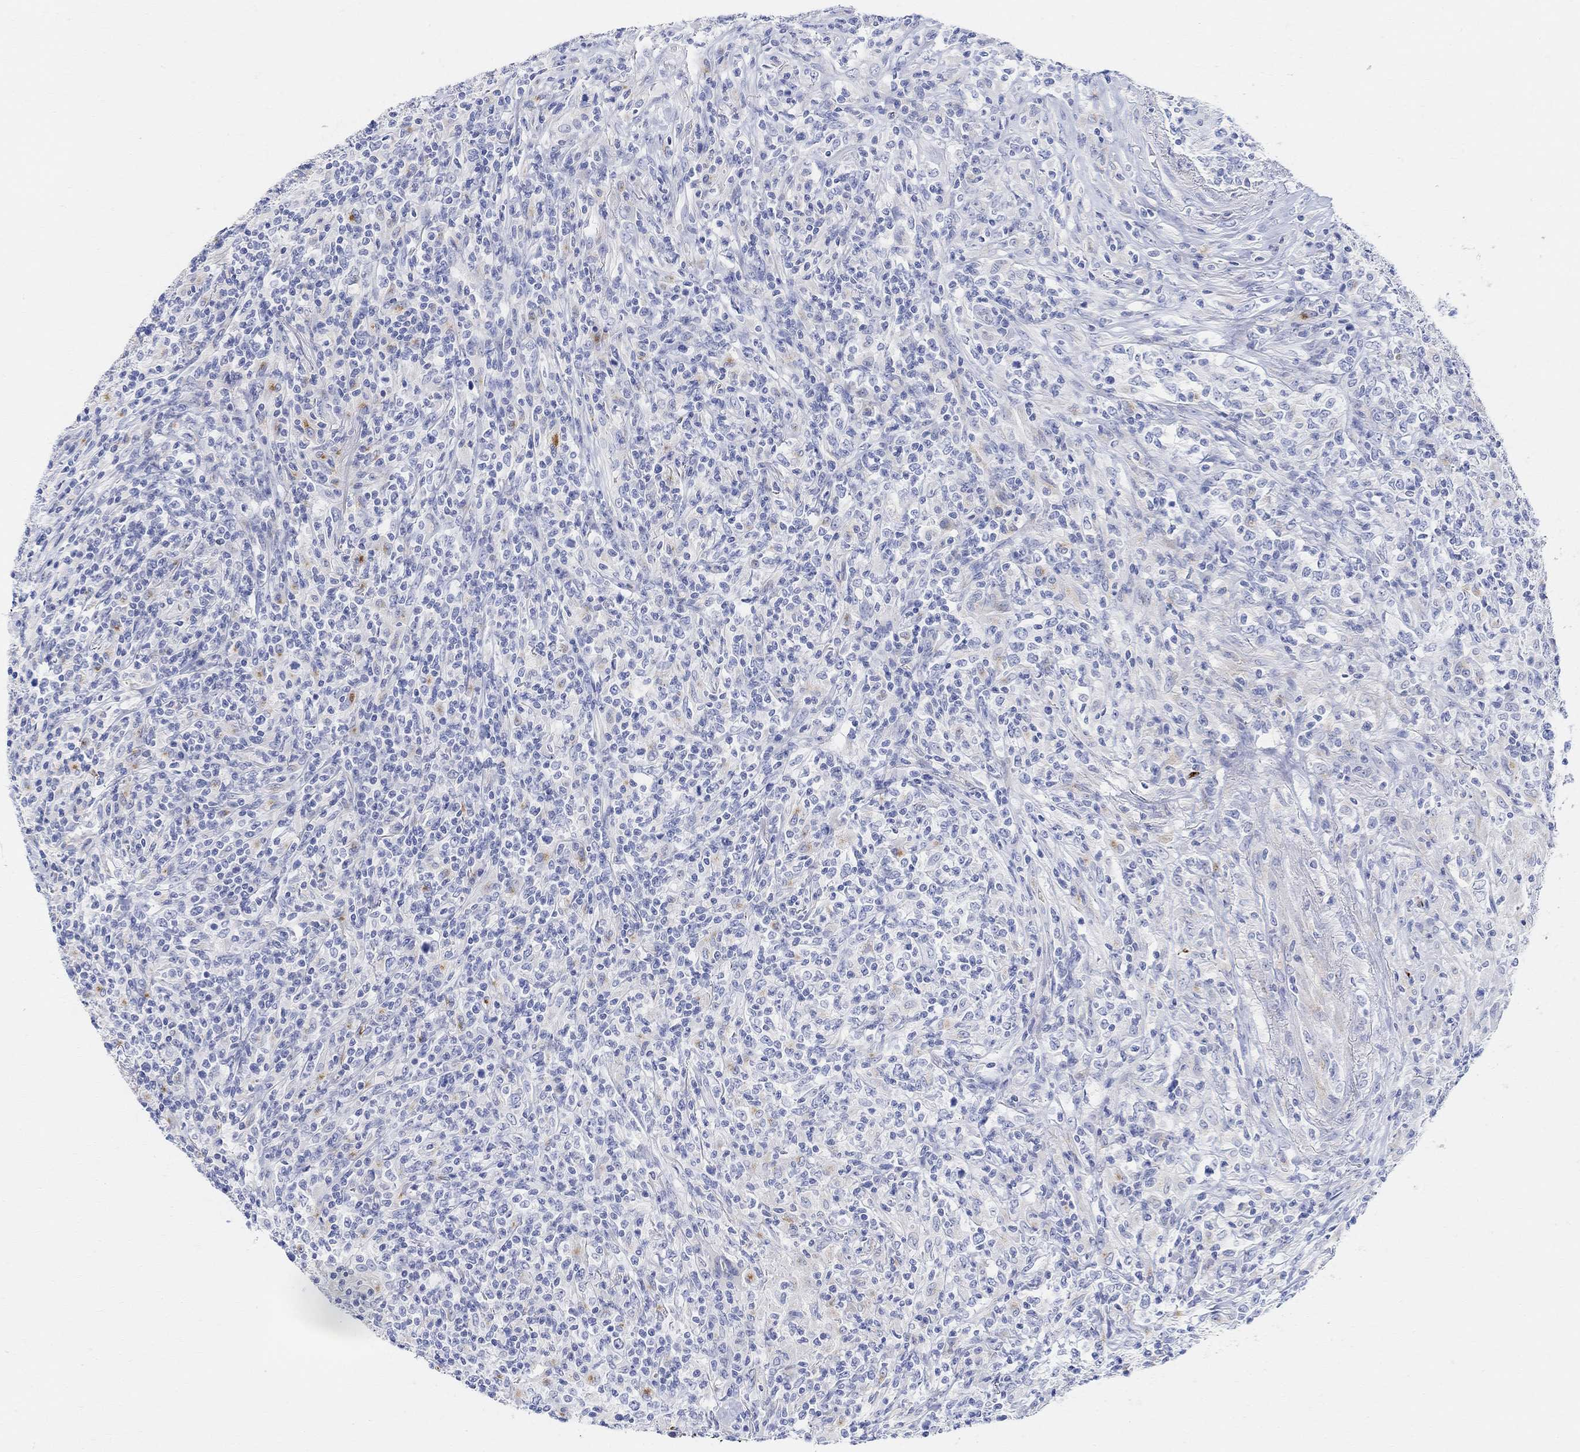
{"staining": {"intensity": "negative", "quantity": "none", "location": "none"}, "tissue": "lymphoma", "cell_type": "Tumor cells", "image_type": "cancer", "snomed": [{"axis": "morphology", "description": "Malignant lymphoma, non-Hodgkin's type, High grade"}, {"axis": "topography", "description": "Lung"}], "caption": "Micrograph shows no protein expression in tumor cells of high-grade malignant lymphoma, non-Hodgkin's type tissue.", "gene": "RETNLB", "patient": {"sex": "male", "age": 79}}